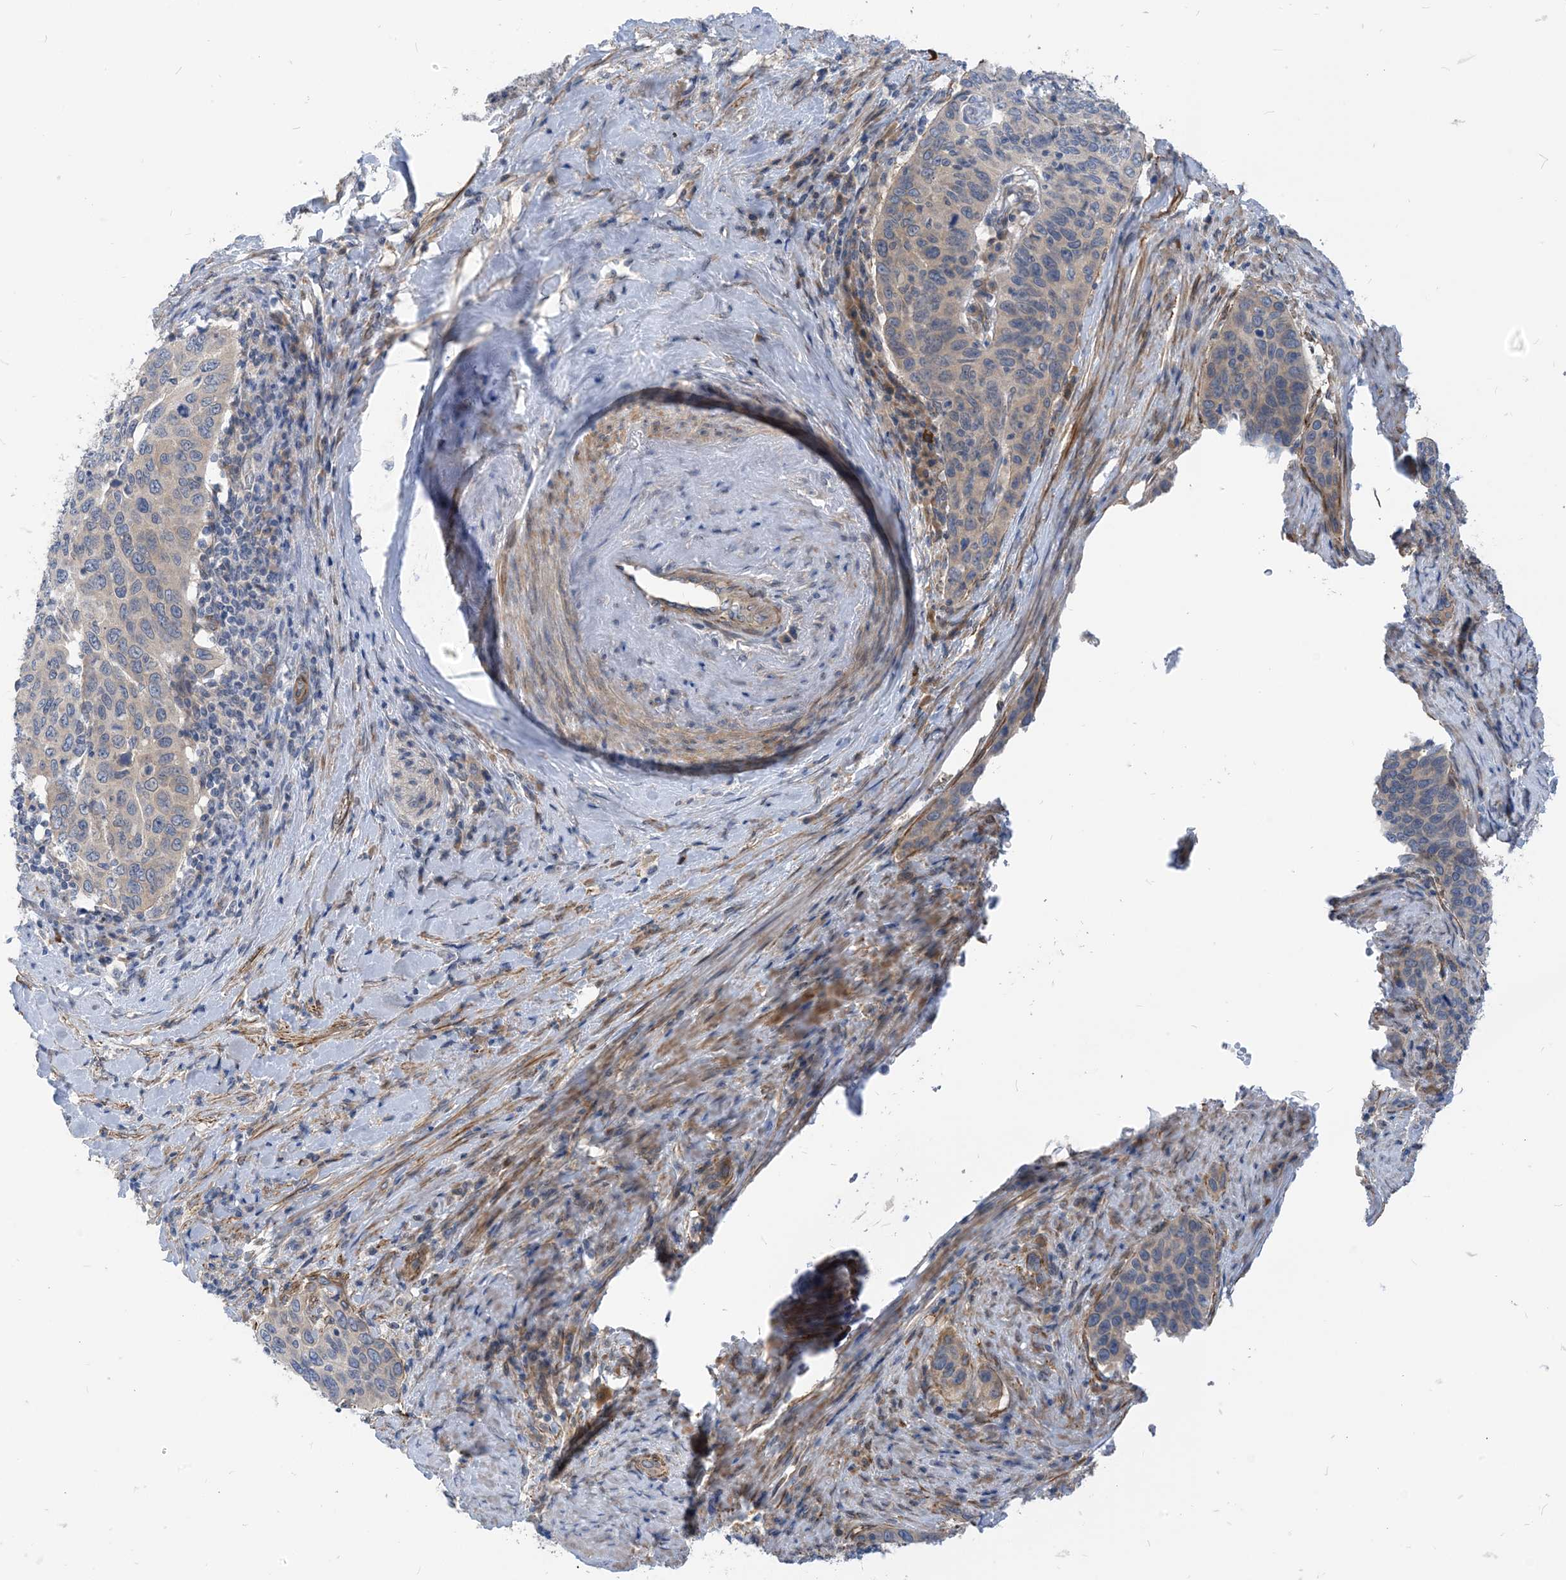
{"staining": {"intensity": "weak", "quantity": "<25%", "location": "cytoplasmic/membranous"}, "tissue": "cervical cancer", "cell_type": "Tumor cells", "image_type": "cancer", "snomed": [{"axis": "morphology", "description": "Squamous cell carcinoma, NOS"}, {"axis": "topography", "description": "Cervix"}], "caption": "DAB immunohistochemical staining of squamous cell carcinoma (cervical) demonstrates no significant positivity in tumor cells.", "gene": "PLEKHA3", "patient": {"sex": "female", "age": 60}}